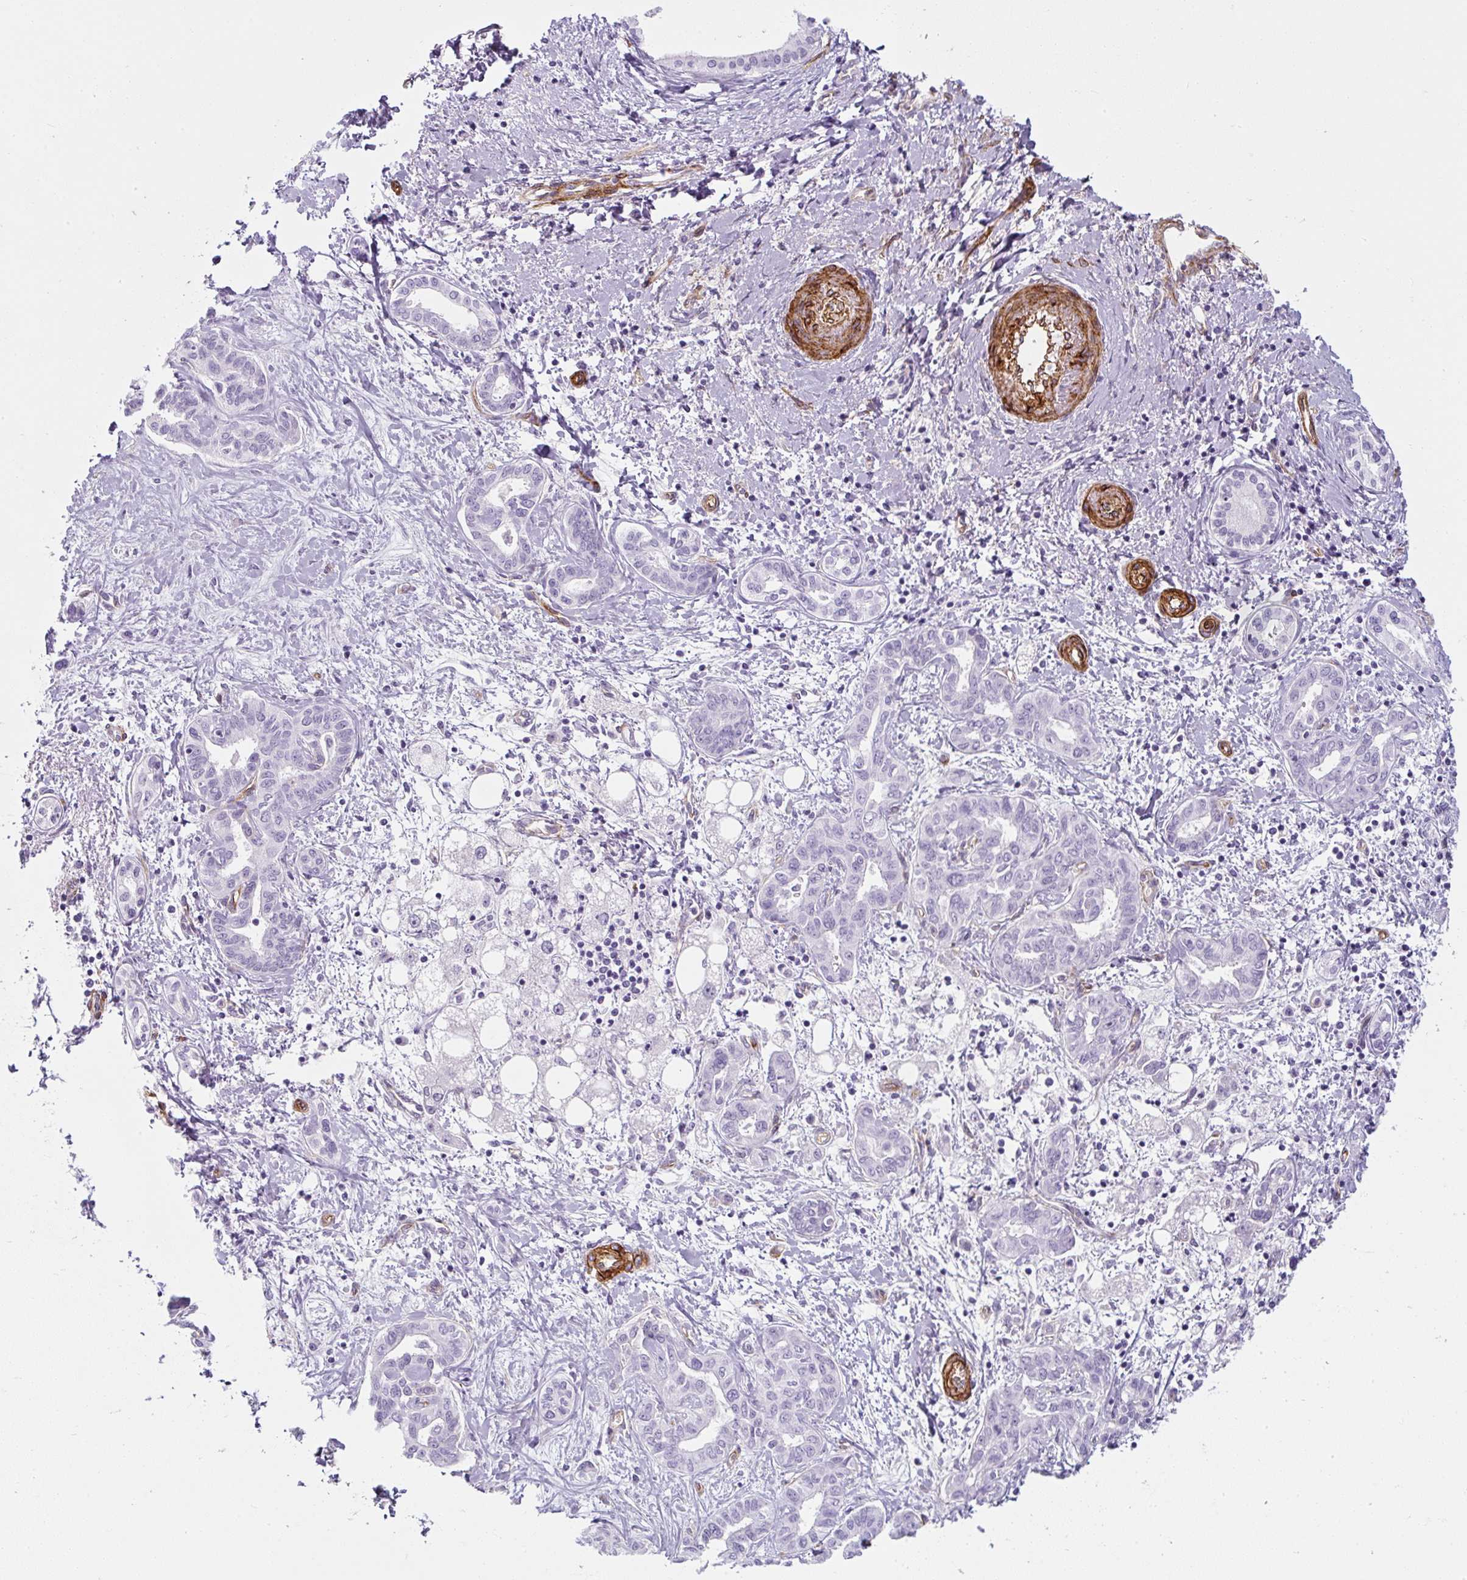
{"staining": {"intensity": "negative", "quantity": "none", "location": "none"}, "tissue": "liver cancer", "cell_type": "Tumor cells", "image_type": "cancer", "snomed": [{"axis": "morphology", "description": "Cholangiocarcinoma"}, {"axis": "topography", "description": "Liver"}], "caption": "DAB (3,3'-diaminobenzidine) immunohistochemical staining of liver cancer exhibits no significant expression in tumor cells.", "gene": "CAVIN3", "patient": {"sex": "female", "age": 77}}